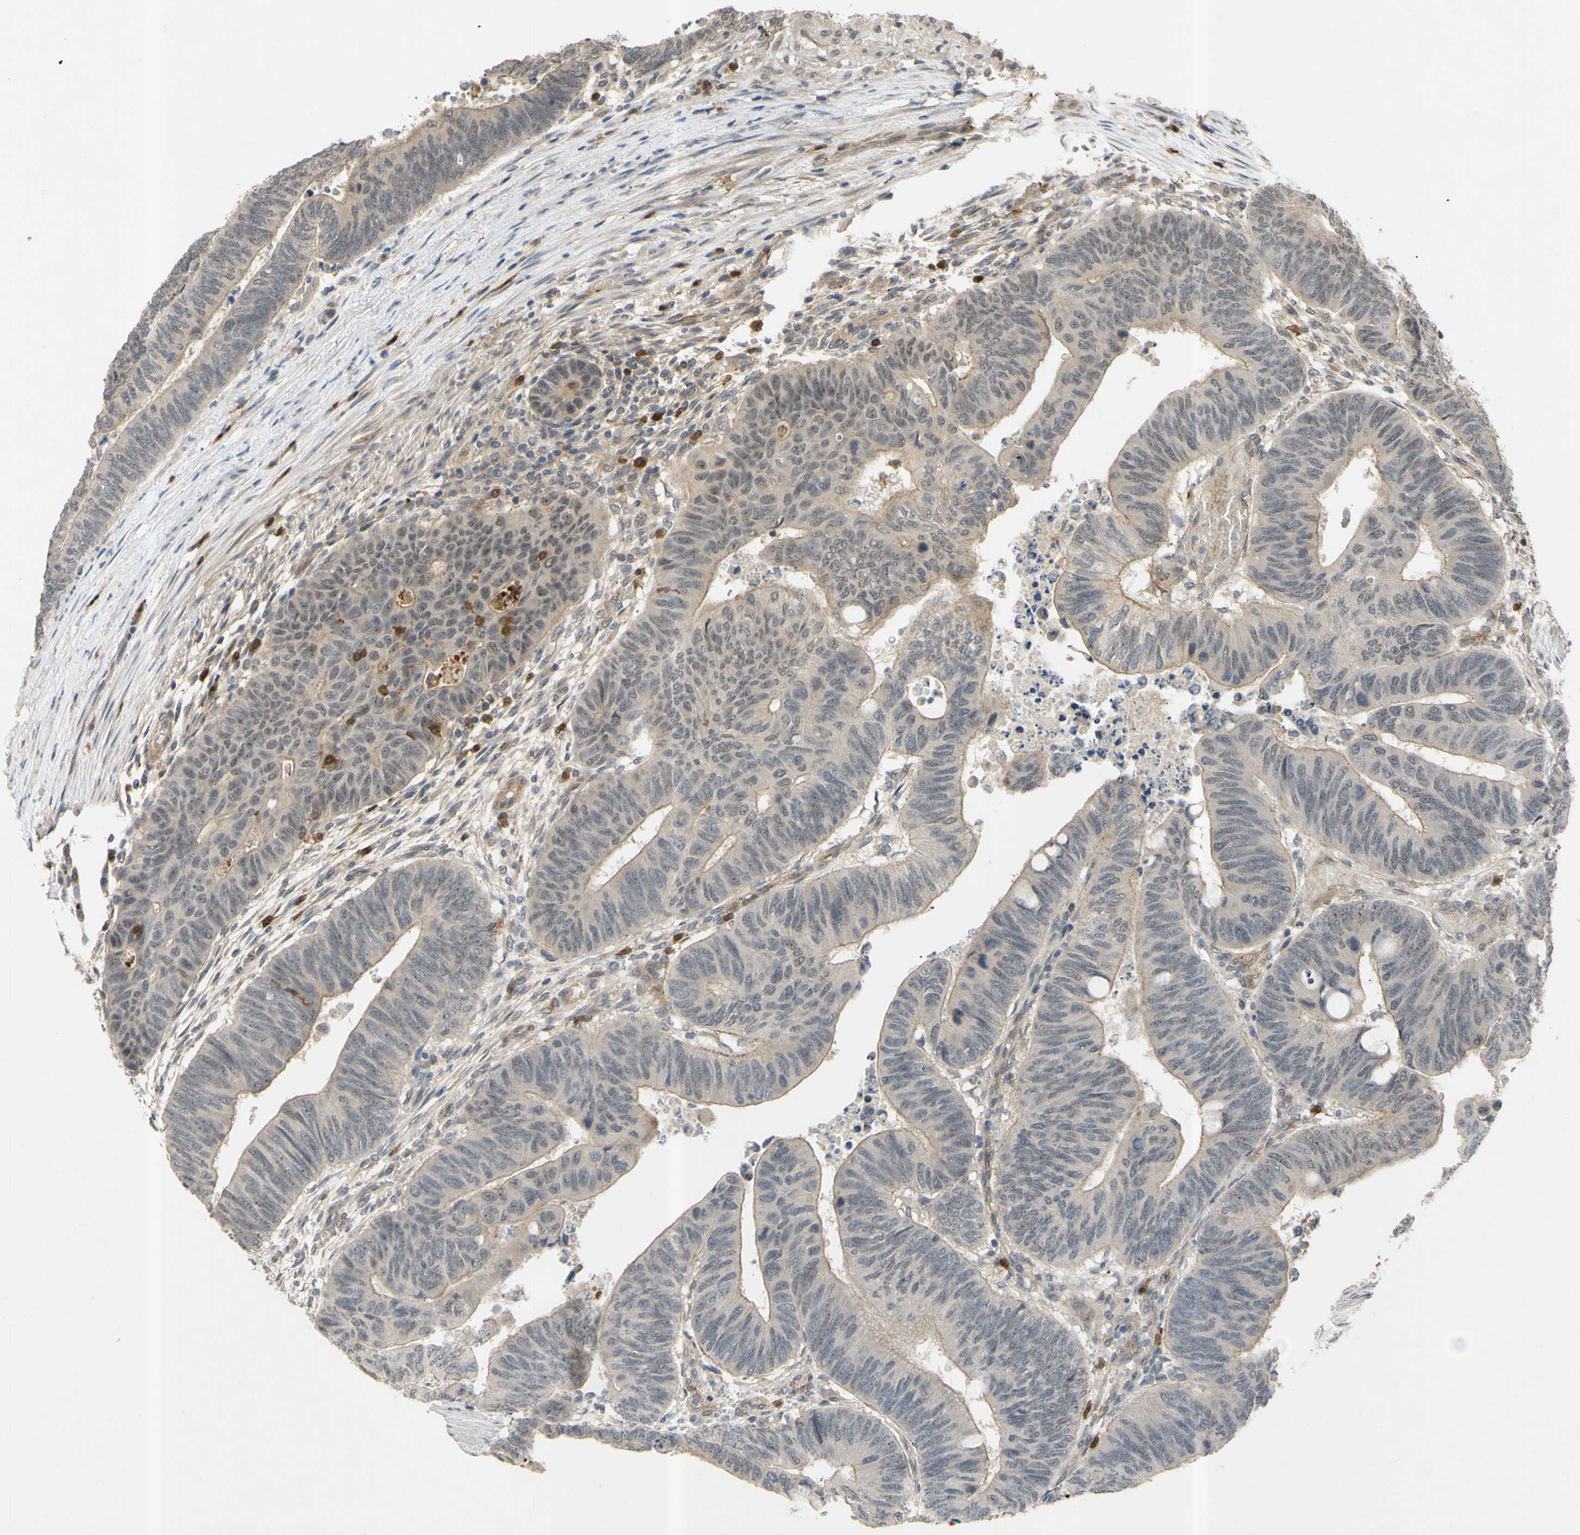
{"staining": {"intensity": "negative", "quantity": "none", "location": "none"}, "tissue": "colorectal cancer", "cell_type": "Tumor cells", "image_type": "cancer", "snomed": [{"axis": "morphology", "description": "Normal tissue, NOS"}, {"axis": "morphology", "description": "Adenocarcinoma, NOS"}, {"axis": "topography", "description": "Rectum"}, {"axis": "topography", "description": "Peripheral nerve tissue"}], "caption": "A micrograph of colorectal adenocarcinoma stained for a protein demonstrates no brown staining in tumor cells.", "gene": "ALK", "patient": {"sex": "male", "age": 92}}